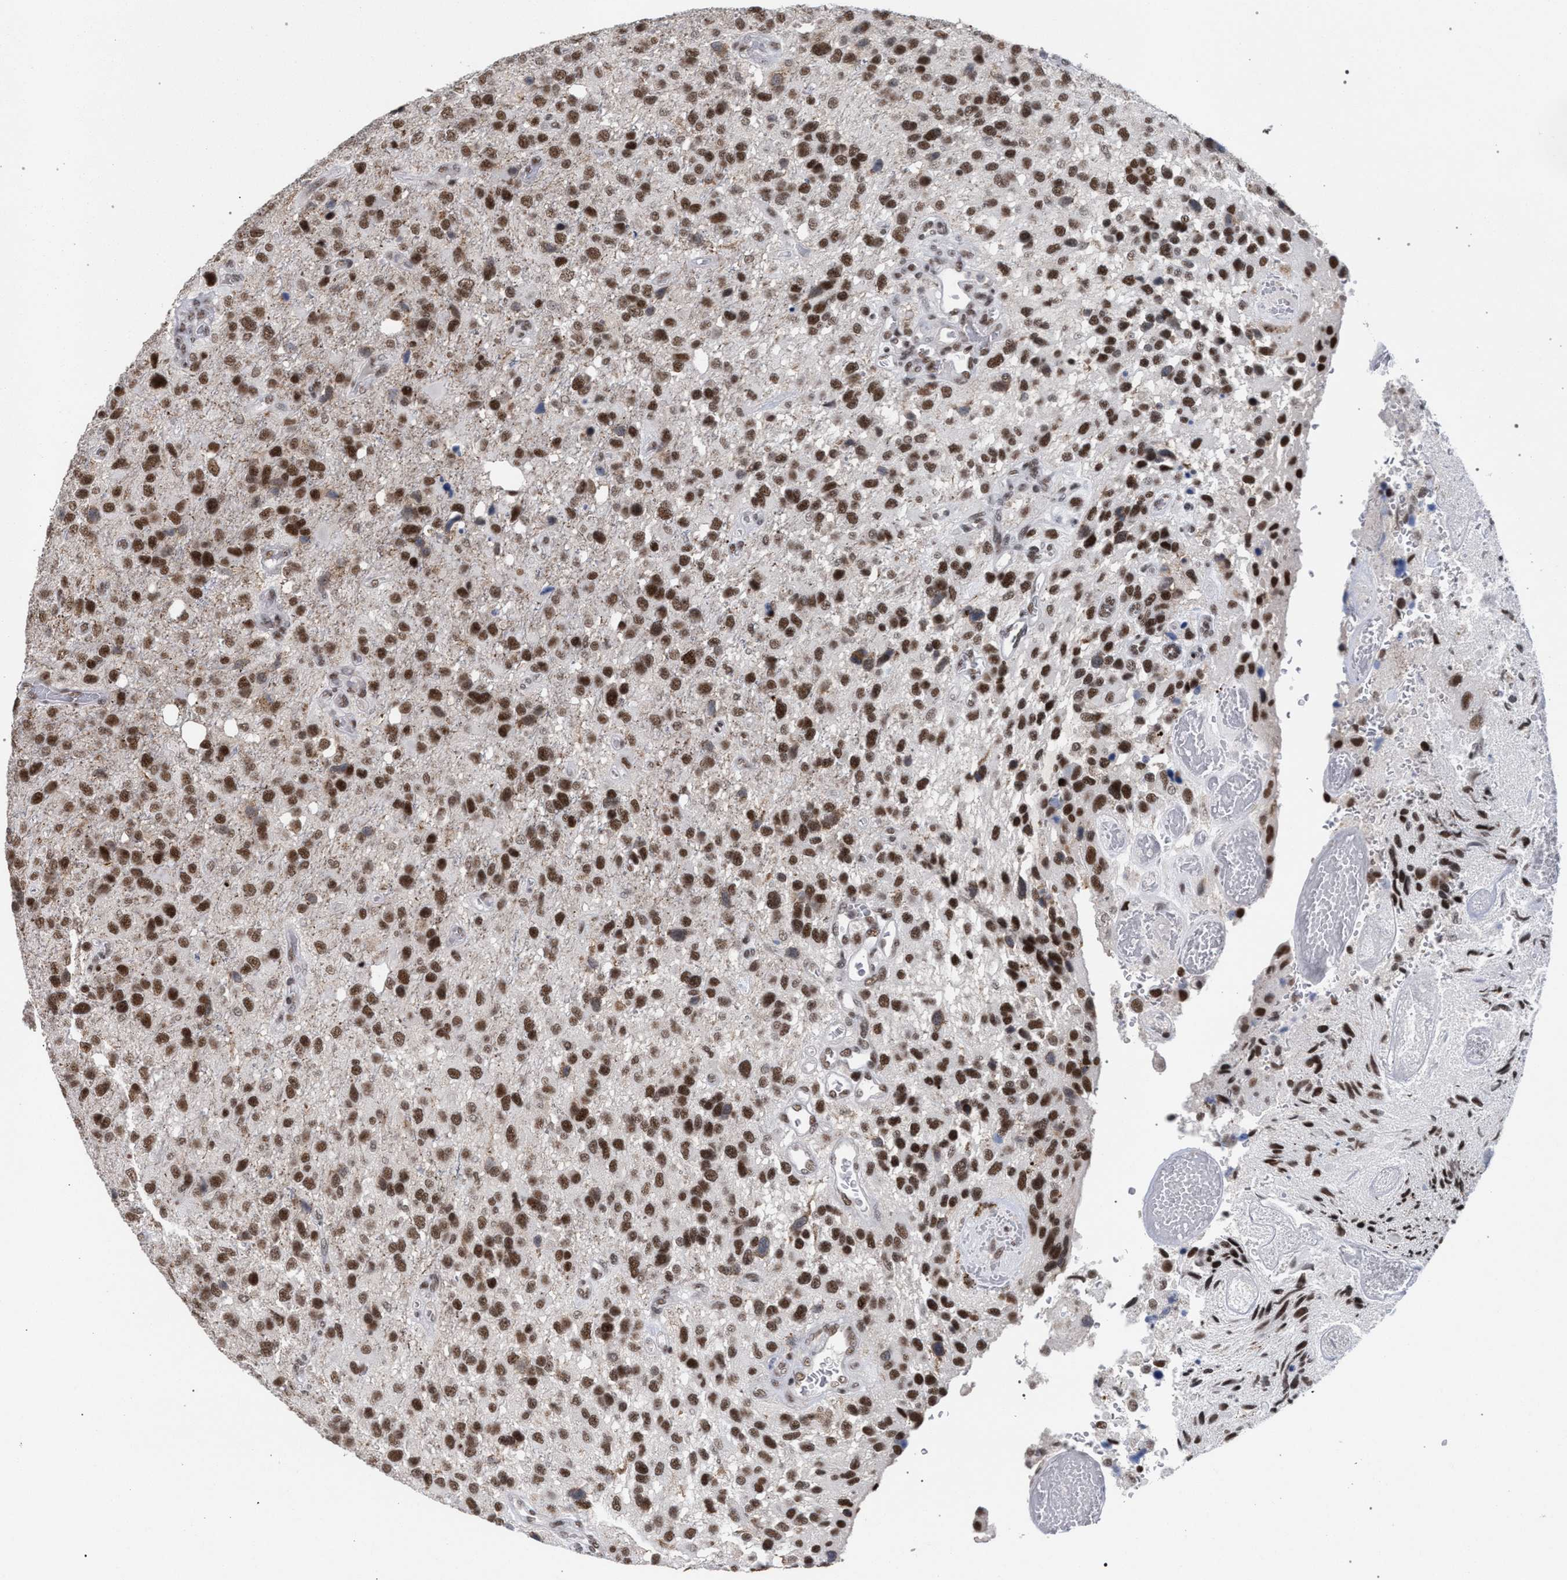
{"staining": {"intensity": "moderate", "quantity": ">75%", "location": "nuclear"}, "tissue": "glioma", "cell_type": "Tumor cells", "image_type": "cancer", "snomed": [{"axis": "morphology", "description": "Glioma, malignant, High grade"}, {"axis": "topography", "description": "Brain"}], "caption": "Immunohistochemical staining of human malignant glioma (high-grade) reveals medium levels of moderate nuclear positivity in approximately >75% of tumor cells. The protein of interest is shown in brown color, while the nuclei are stained blue.", "gene": "SCAF4", "patient": {"sex": "female", "age": 58}}